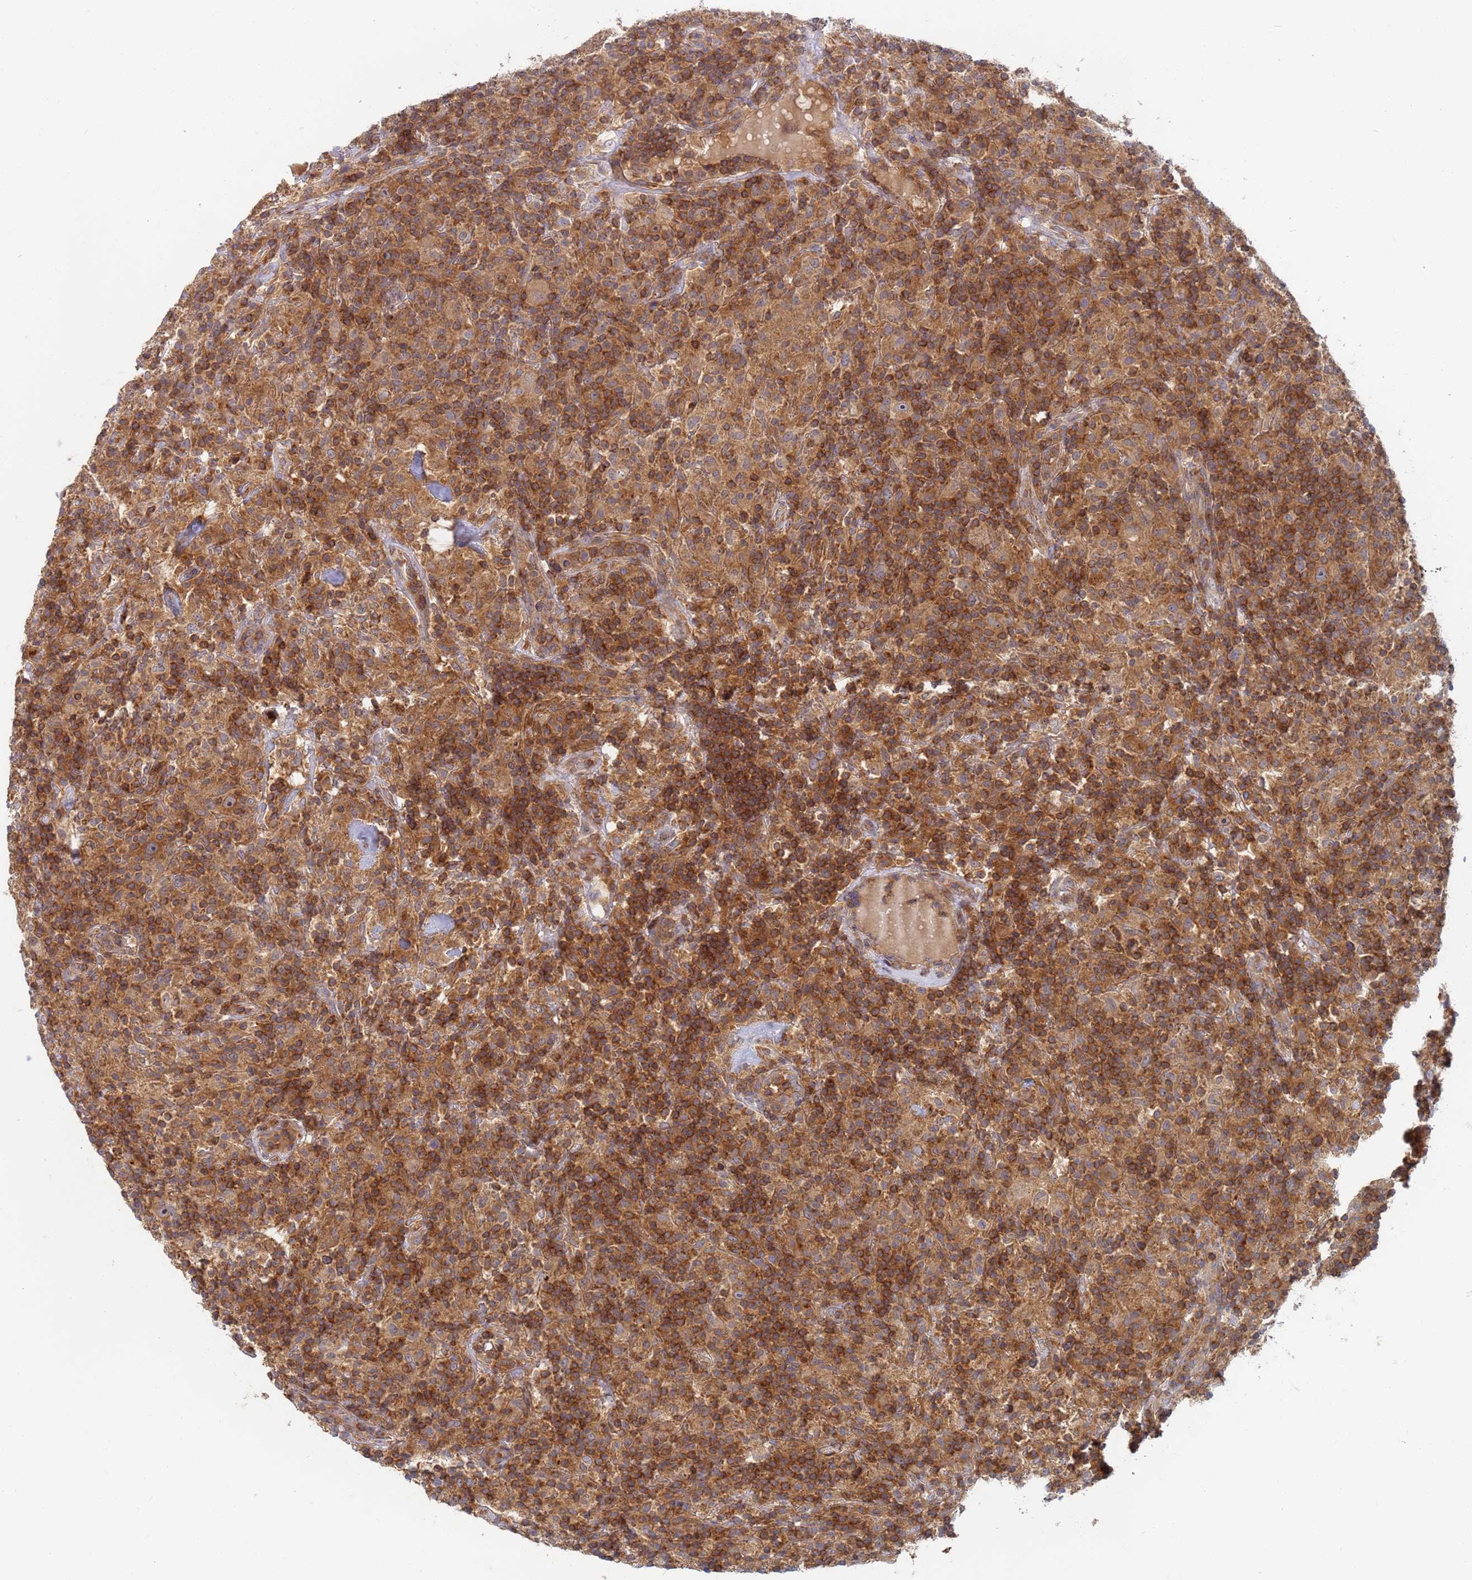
{"staining": {"intensity": "moderate", "quantity": ">75%", "location": "cytoplasmic/membranous,nuclear"}, "tissue": "lymphoma", "cell_type": "Tumor cells", "image_type": "cancer", "snomed": [{"axis": "morphology", "description": "Hodgkin's disease, NOS"}, {"axis": "topography", "description": "Lymph node"}], "caption": "DAB (3,3'-diaminobenzidine) immunohistochemical staining of human Hodgkin's disease reveals moderate cytoplasmic/membranous and nuclear protein positivity in about >75% of tumor cells.", "gene": "SHARPIN", "patient": {"sex": "male", "age": 70}}